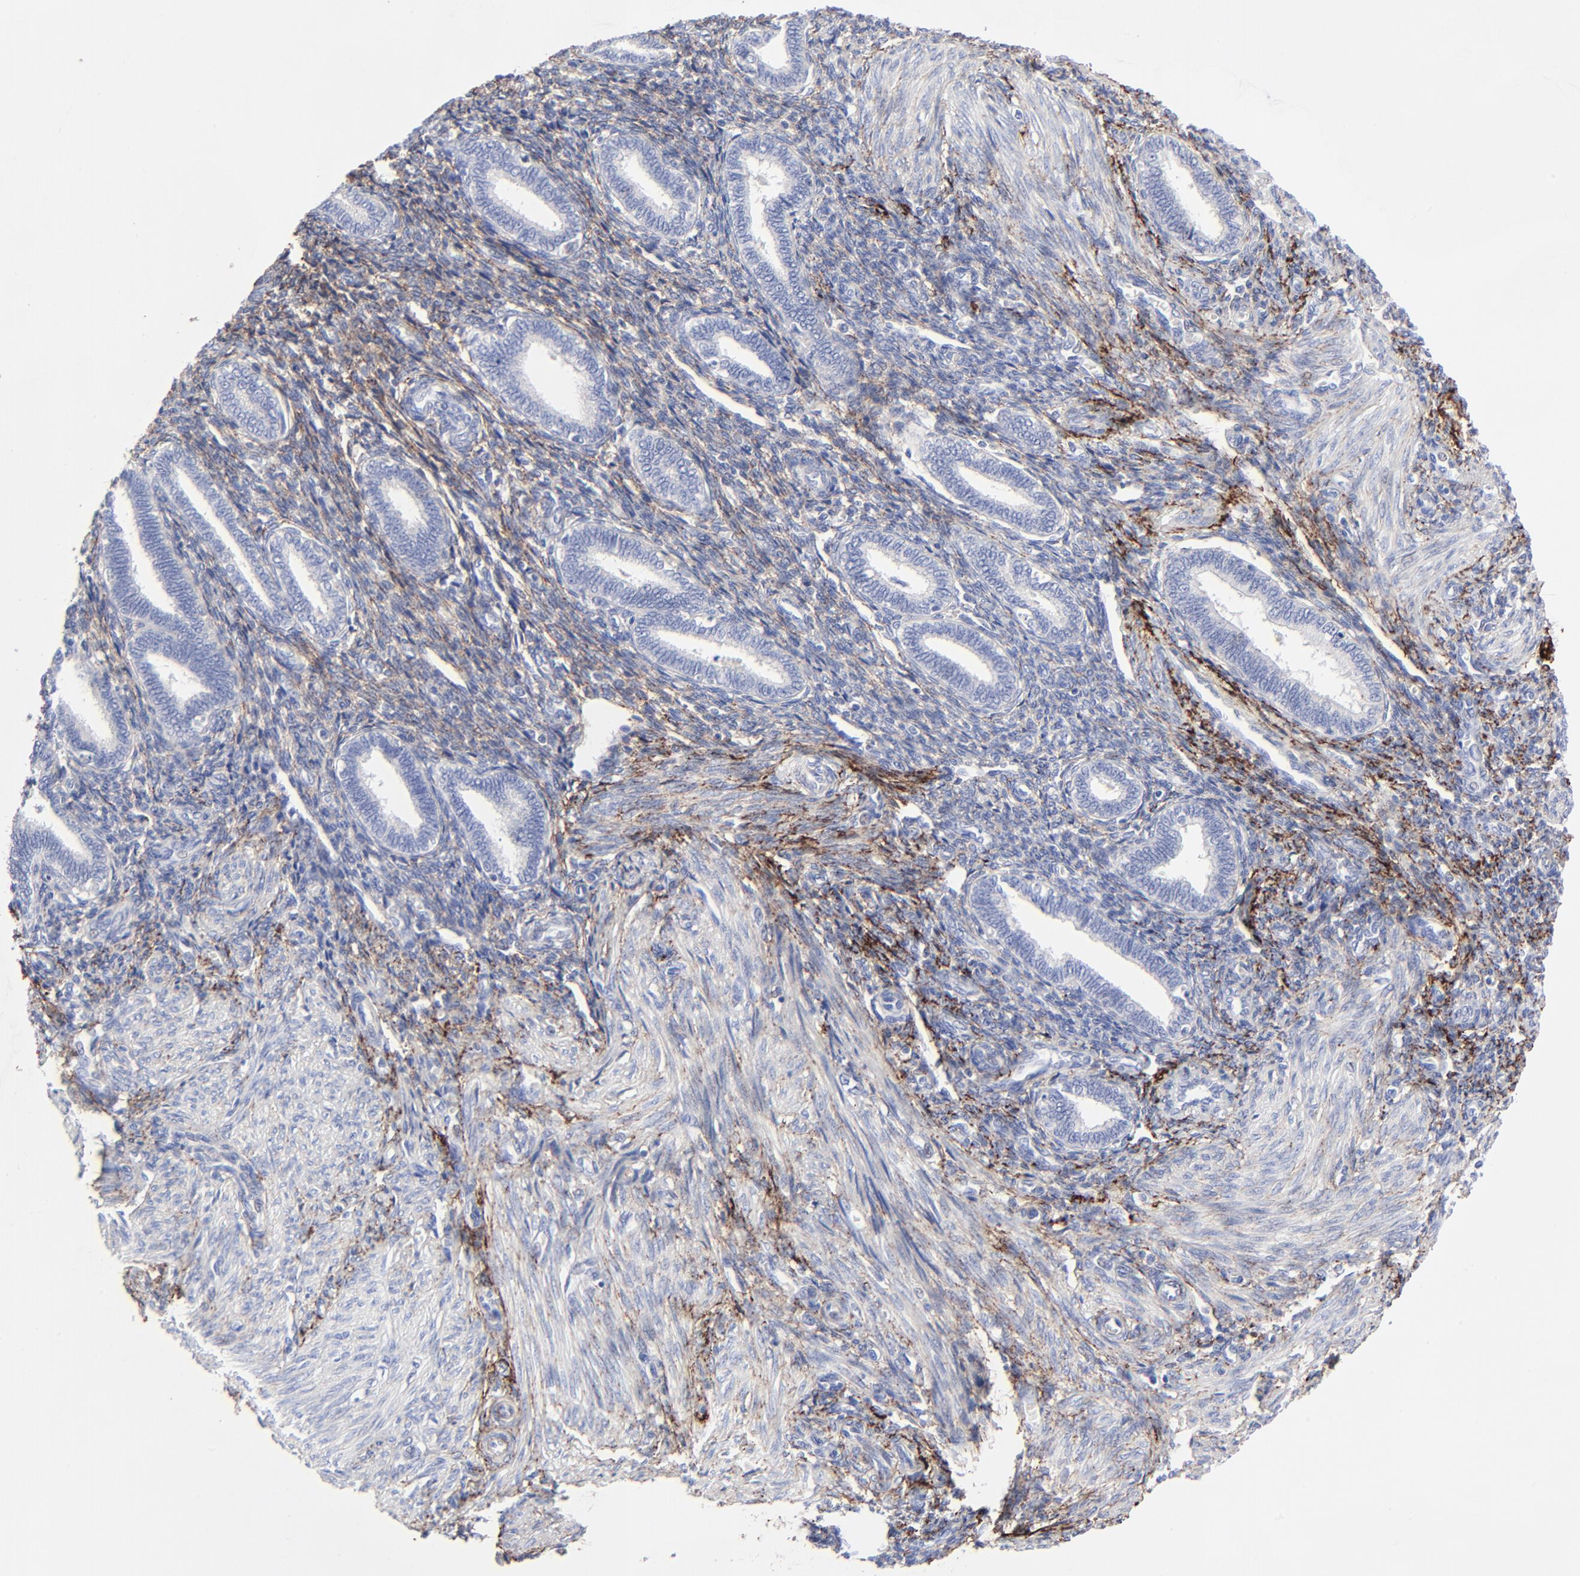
{"staining": {"intensity": "moderate", "quantity": ">75%", "location": "cytoplasmic/membranous"}, "tissue": "endometrium", "cell_type": "Cells in endometrial stroma", "image_type": "normal", "snomed": [{"axis": "morphology", "description": "Normal tissue, NOS"}, {"axis": "topography", "description": "Endometrium"}], "caption": "Immunohistochemistry histopathology image of unremarkable endometrium stained for a protein (brown), which exhibits medium levels of moderate cytoplasmic/membranous positivity in approximately >75% of cells in endometrial stroma.", "gene": "FBLN2", "patient": {"sex": "female", "age": 27}}